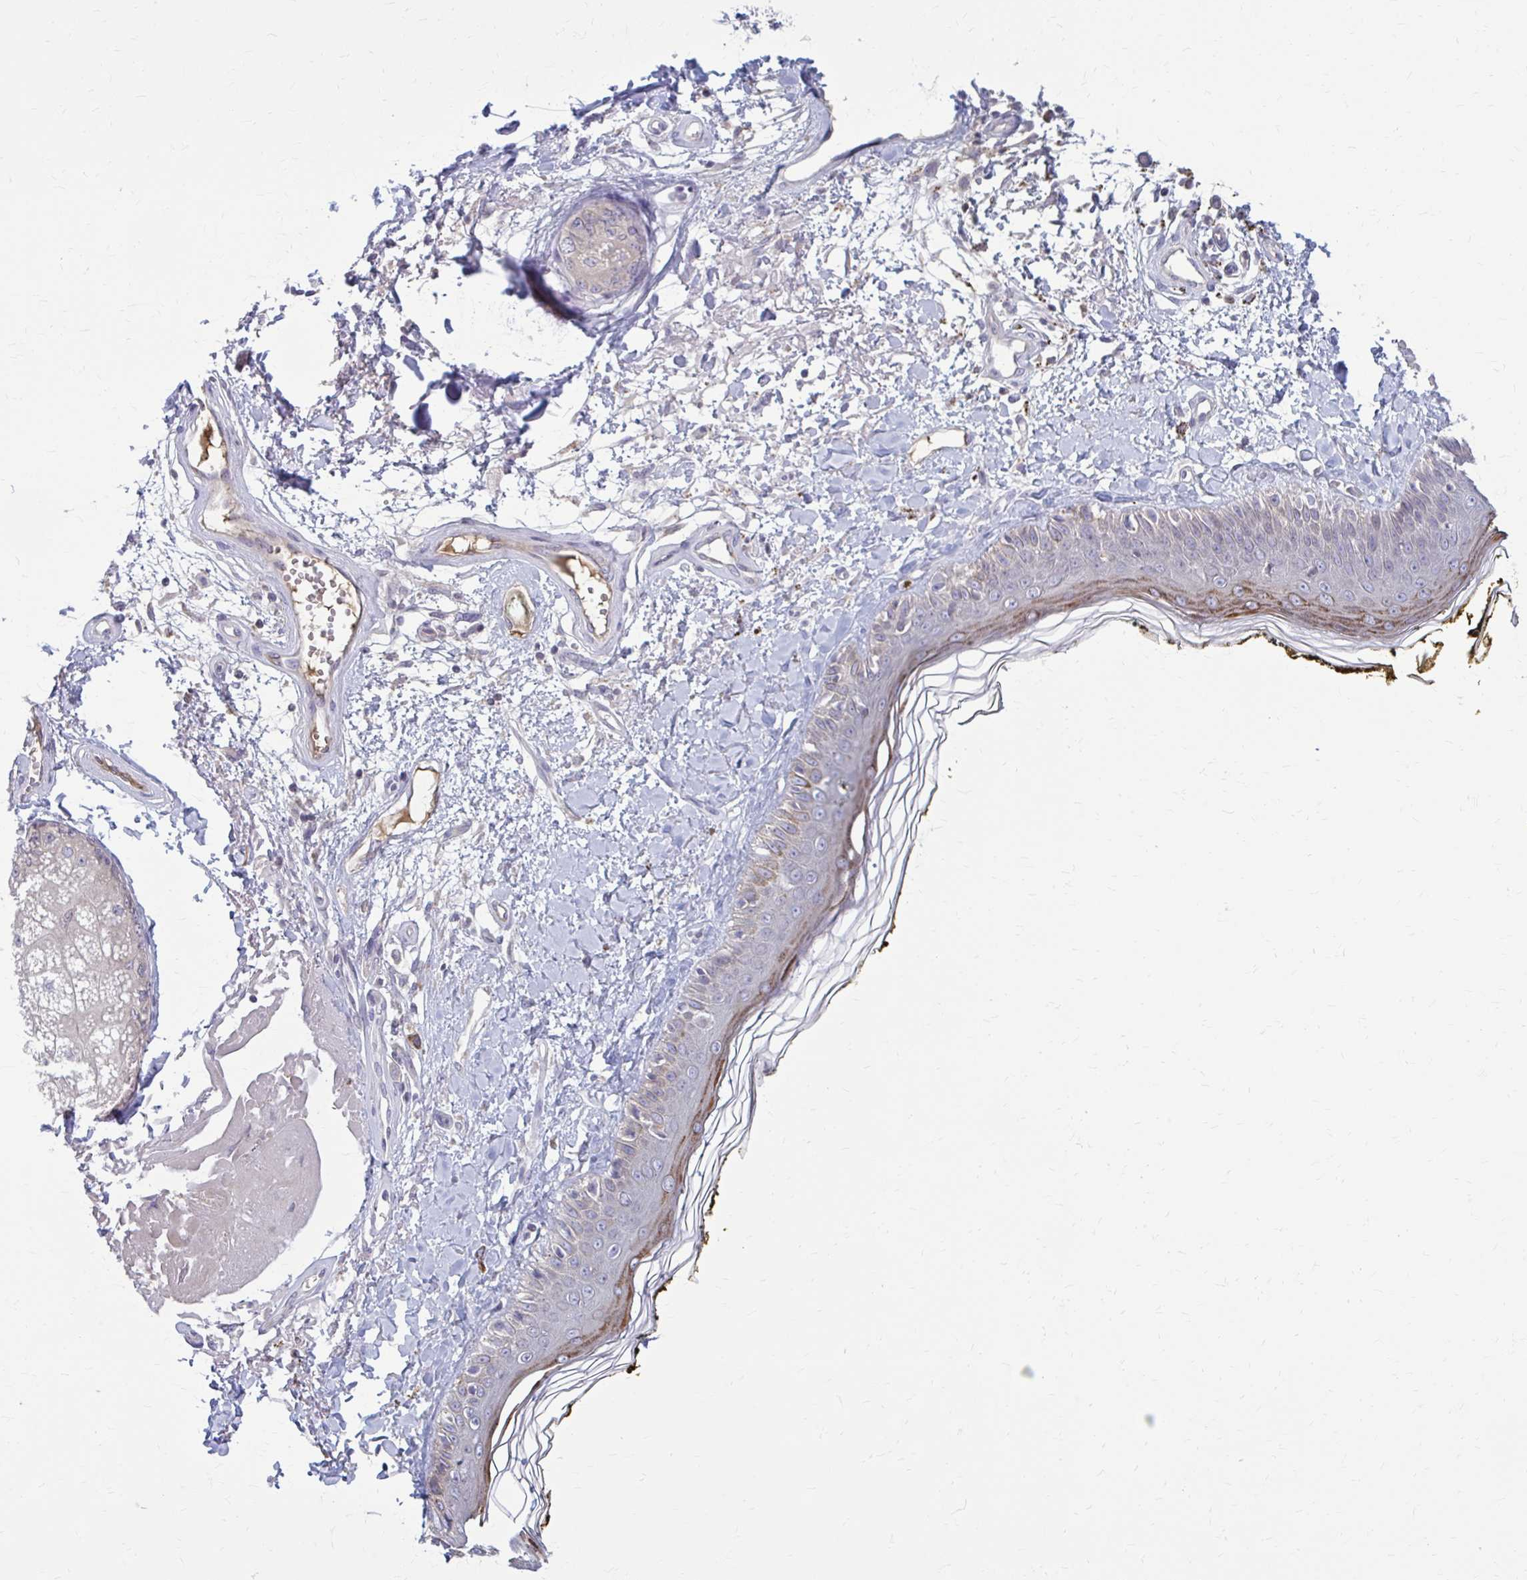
{"staining": {"intensity": "negative", "quantity": "none", "location": "none"}, "tissue": "skin", "cell_type": "Fibroblasts", "image_type": "normal", "snomed": [{"axis": "morphology", "description": "Normal tissue, NOS"}, {"axis": "topography", "description": "Skin"}], "caption": "A photomicrograph of skin stained for a protein reveals no brown staining in fibroblasts.", "gene": "MCRIP2", "patient": {"sex": "male", "age": 76}}